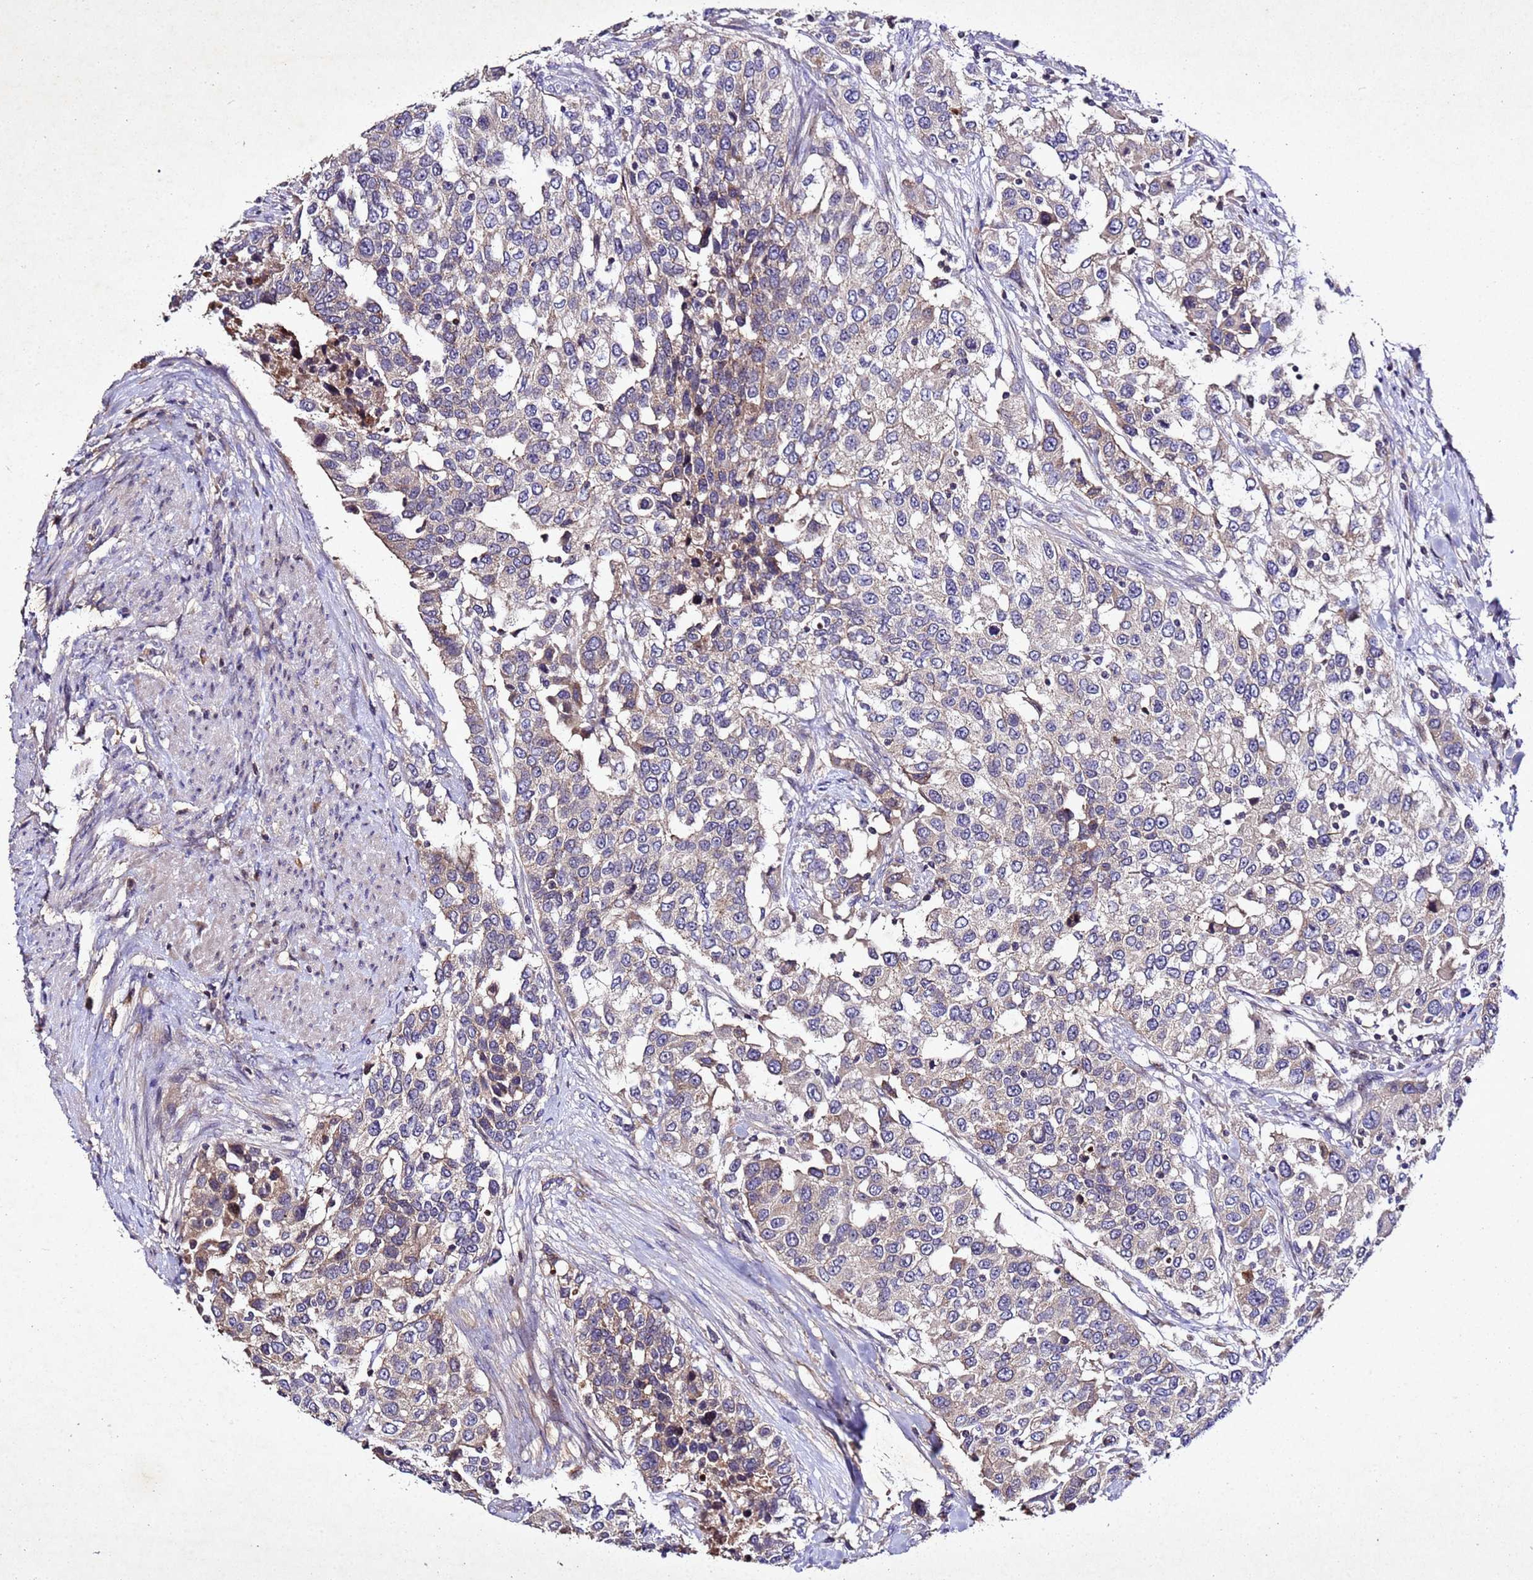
{"staining": {"intensity": "weak", "quantity": "<25%", "location": "cytoplasmic/membranous"}, "tissue": "urothelial cancer", "cell_type": "Tumor cells", "image_type": "cancer", "snomed": [{"axis": "morphology", "description": "Urothelial carcinoma, High grade"}, {"axis": "topography", "description": "Urinary bladder"}], "caption": "DAB (3,3'-diaminobenzidine) immunohistochemical staining of high-grade urothelial carcinoma shows no significant staining in tumor cells.", "gene": "SV2B", "patient": {"sex": "female", "age": 80}}